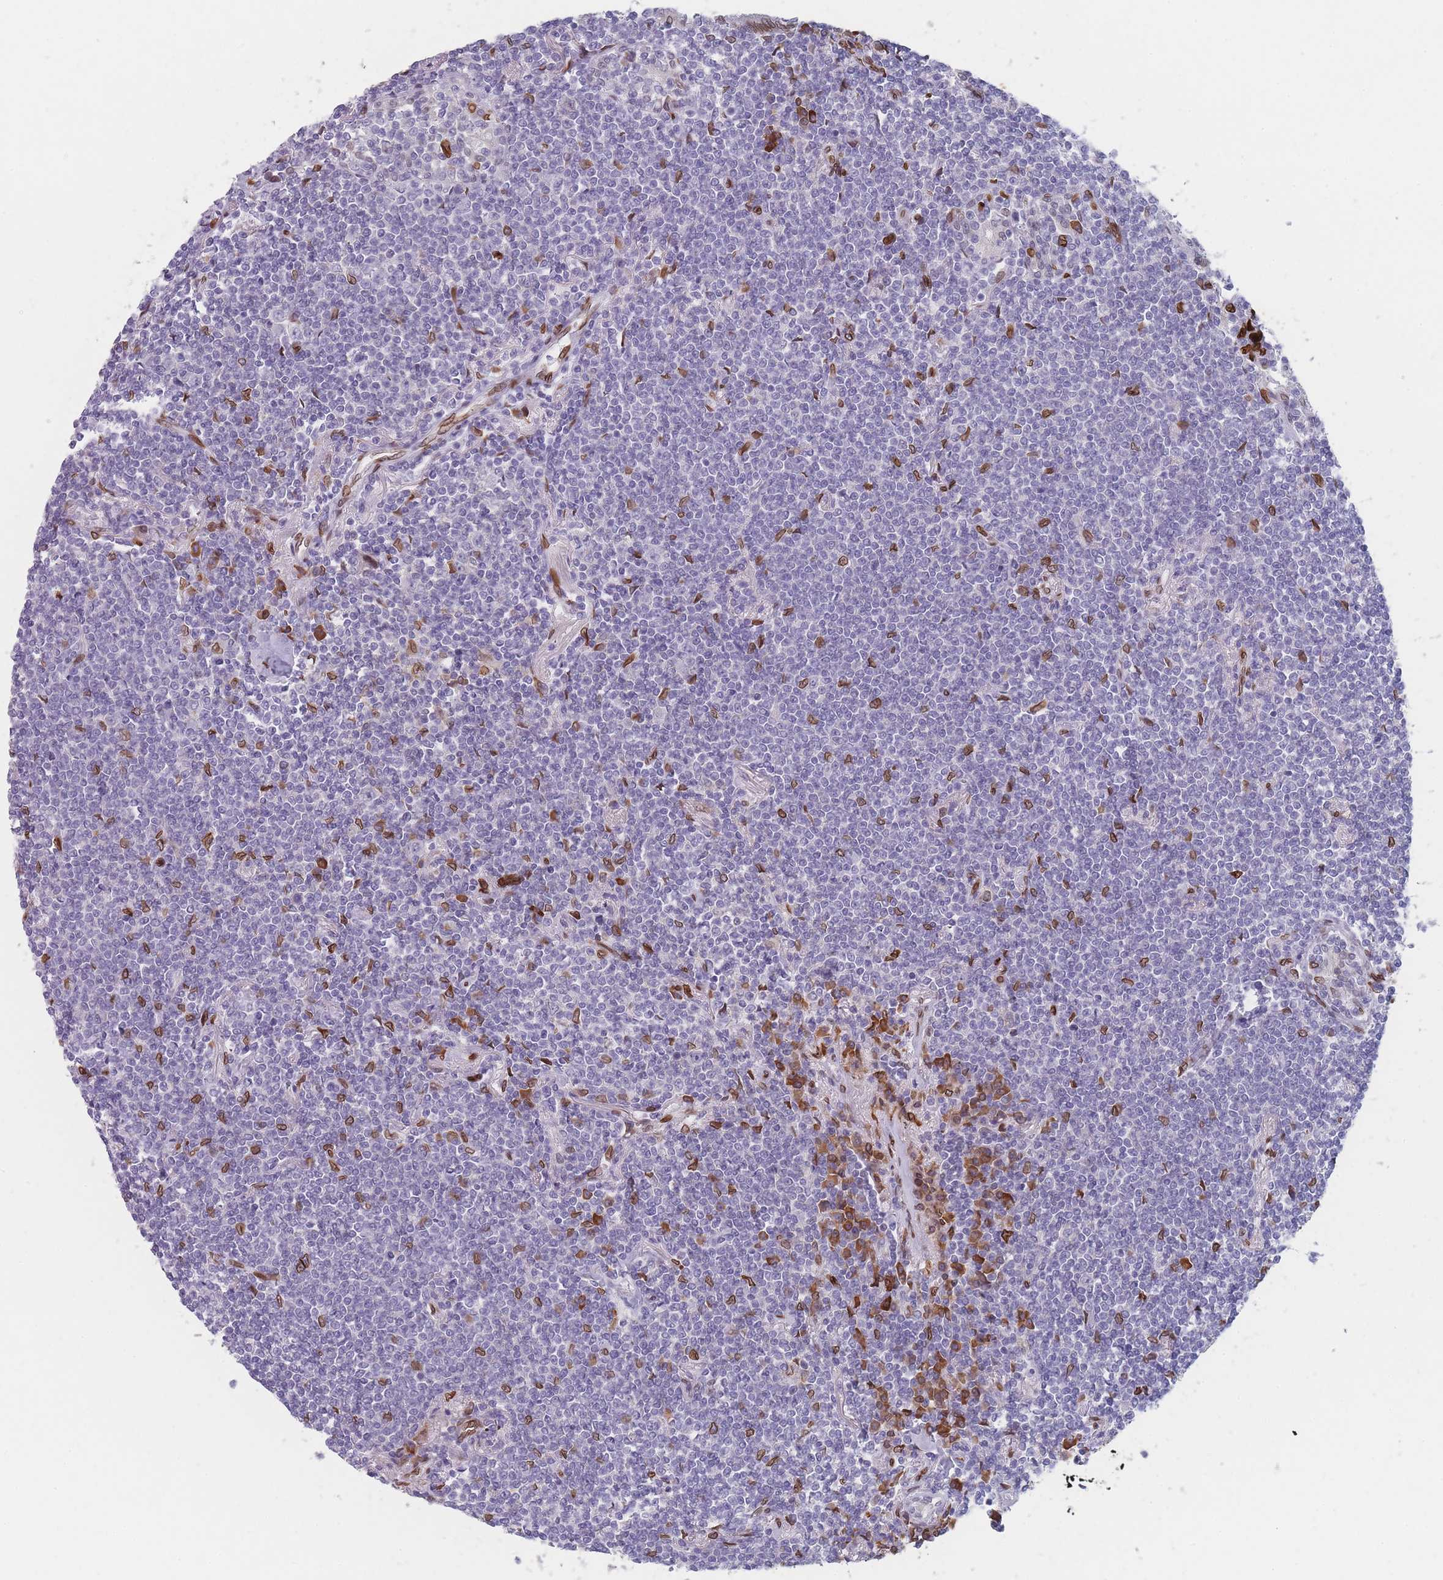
{"staining": {"intensity": "negative", "quantity": "none", "location": "none"}, "tissue": "lymphoma", "cell_type": "Tumor cells", "image_type": "cancer", "snomed": [{"axis": "morphology", "description": "Malignant lymphoma, non-Hodgkin's type, Low grade"}, {"axis": "topography", "description": "Lung"}], "caption": "This micrograph is of malignant lymphoma, non-Hodgkin's type (low-grade) stained with immunohistochemistry (IHC) to label a protein in brown with the nuclei are counter-stained blue. There is no expression in tumor cells. (Stains: DAB (3,3'-diaminobenzidine) immunohistochemistry with hematoxylin counter stain, Microscopy: brightfield microscopy at high magnification).", "gene": "ZBTB1", "patient": {"sex": "female", "age": 71}}